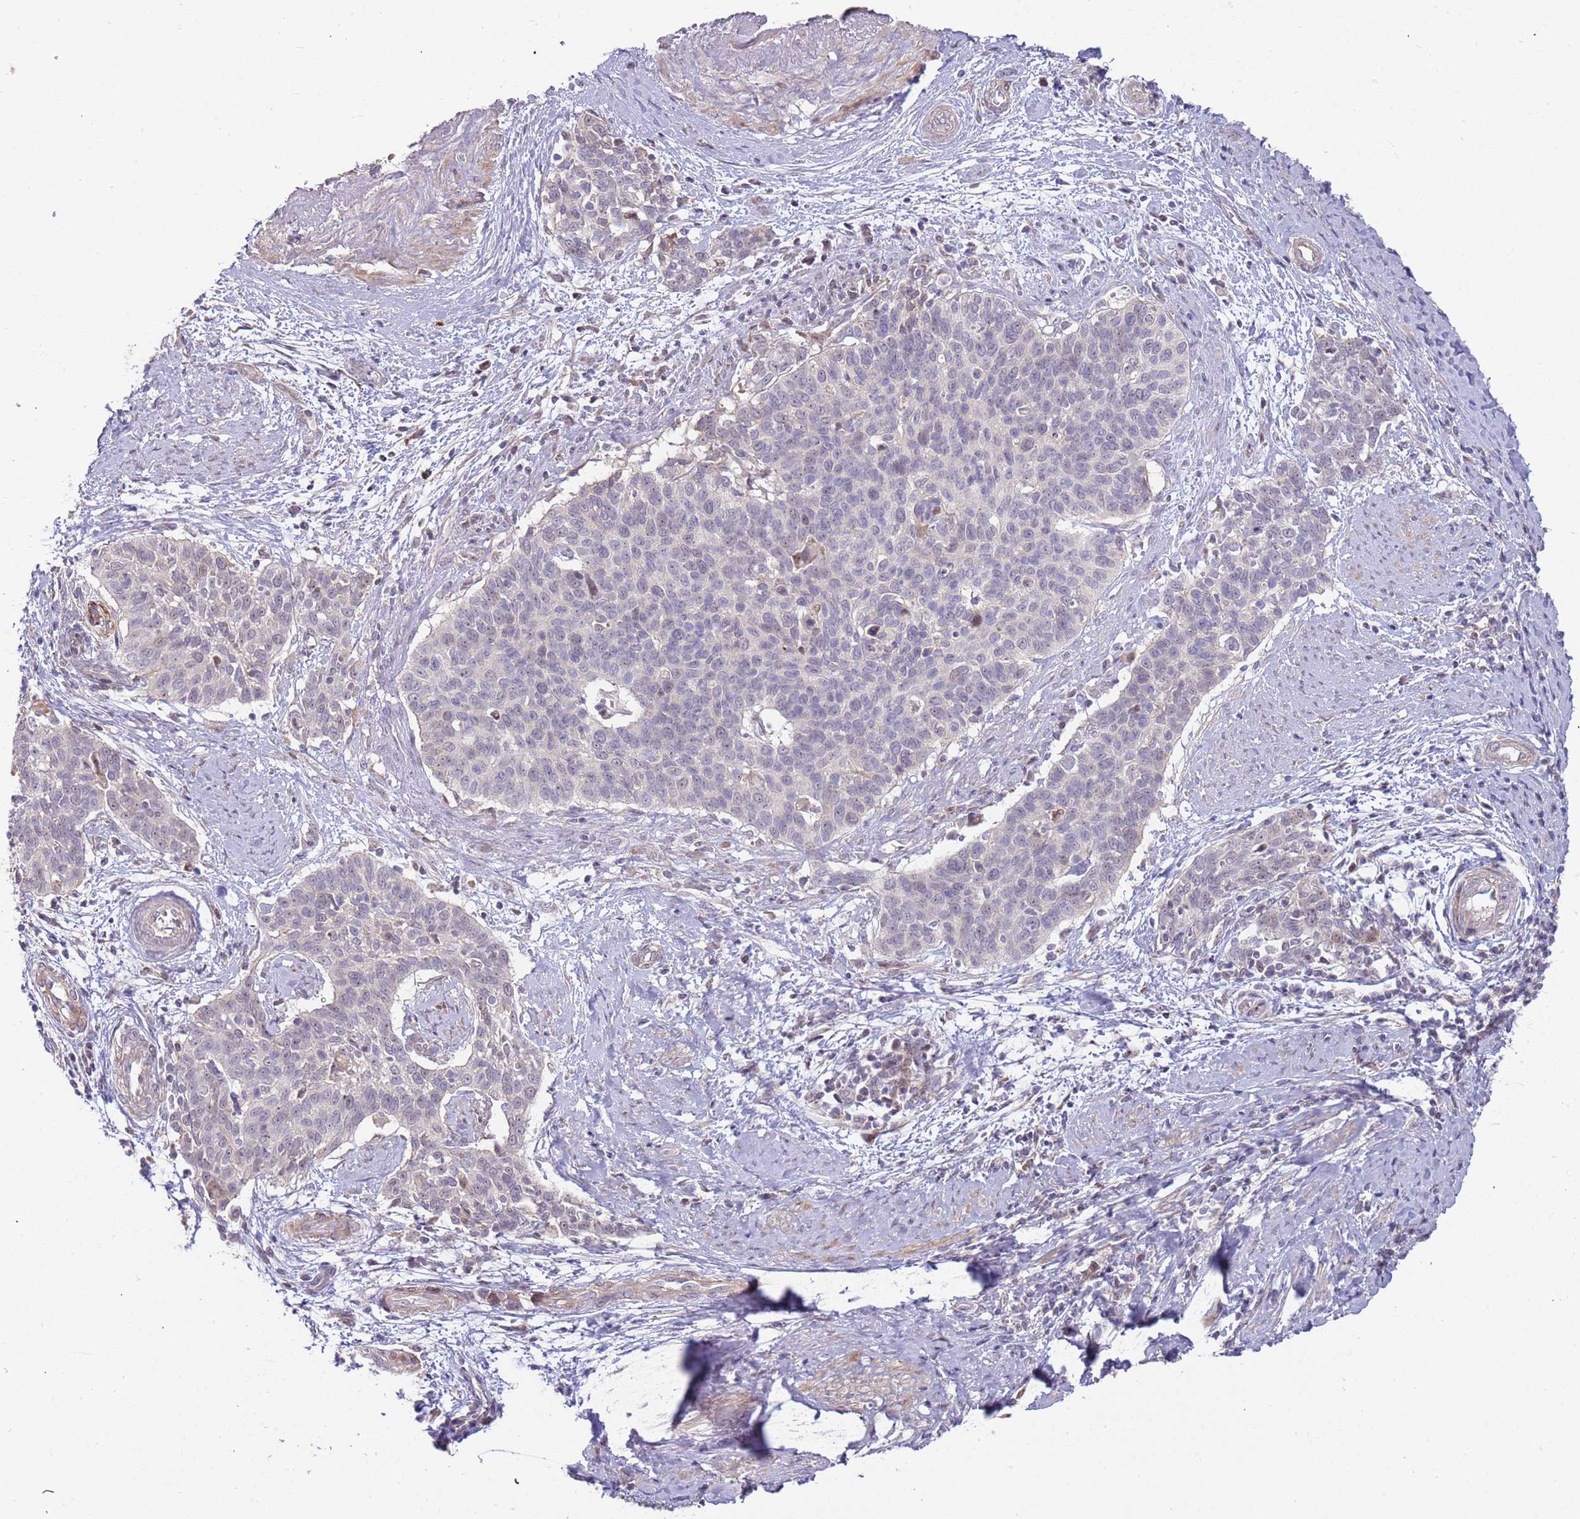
{"staining": {"intensity": "moderate", "quantity": "<25%", "location": "cytoplasmic/membranous,nuclear"}, "tissue": "cervical cancer", "cell_type": "Tumor cells", "image_type": "cancer", "snomed": [{"axis": "morphology", "description": "Squamous cell carcinoma, NOS"}, {"axis": "topography", "description": "Cervix"}], "caption": "IHC staining of squamous cell carcinoma (cervical), which displays low levels of moderate cytoplasmic/membranous and nuclear staining in about <25% of tumor cells indicating moderate cytoplasmic/membranous and nuclear protein positivity. The staining was performed using DAB (3,3'-diaminobenzidine) (brown) for protein detection and nuclei were counterstained in hematoxylin (blue).", "gene": "TRAPPC6B", "patient": {"sex": "female", "age": 39}}